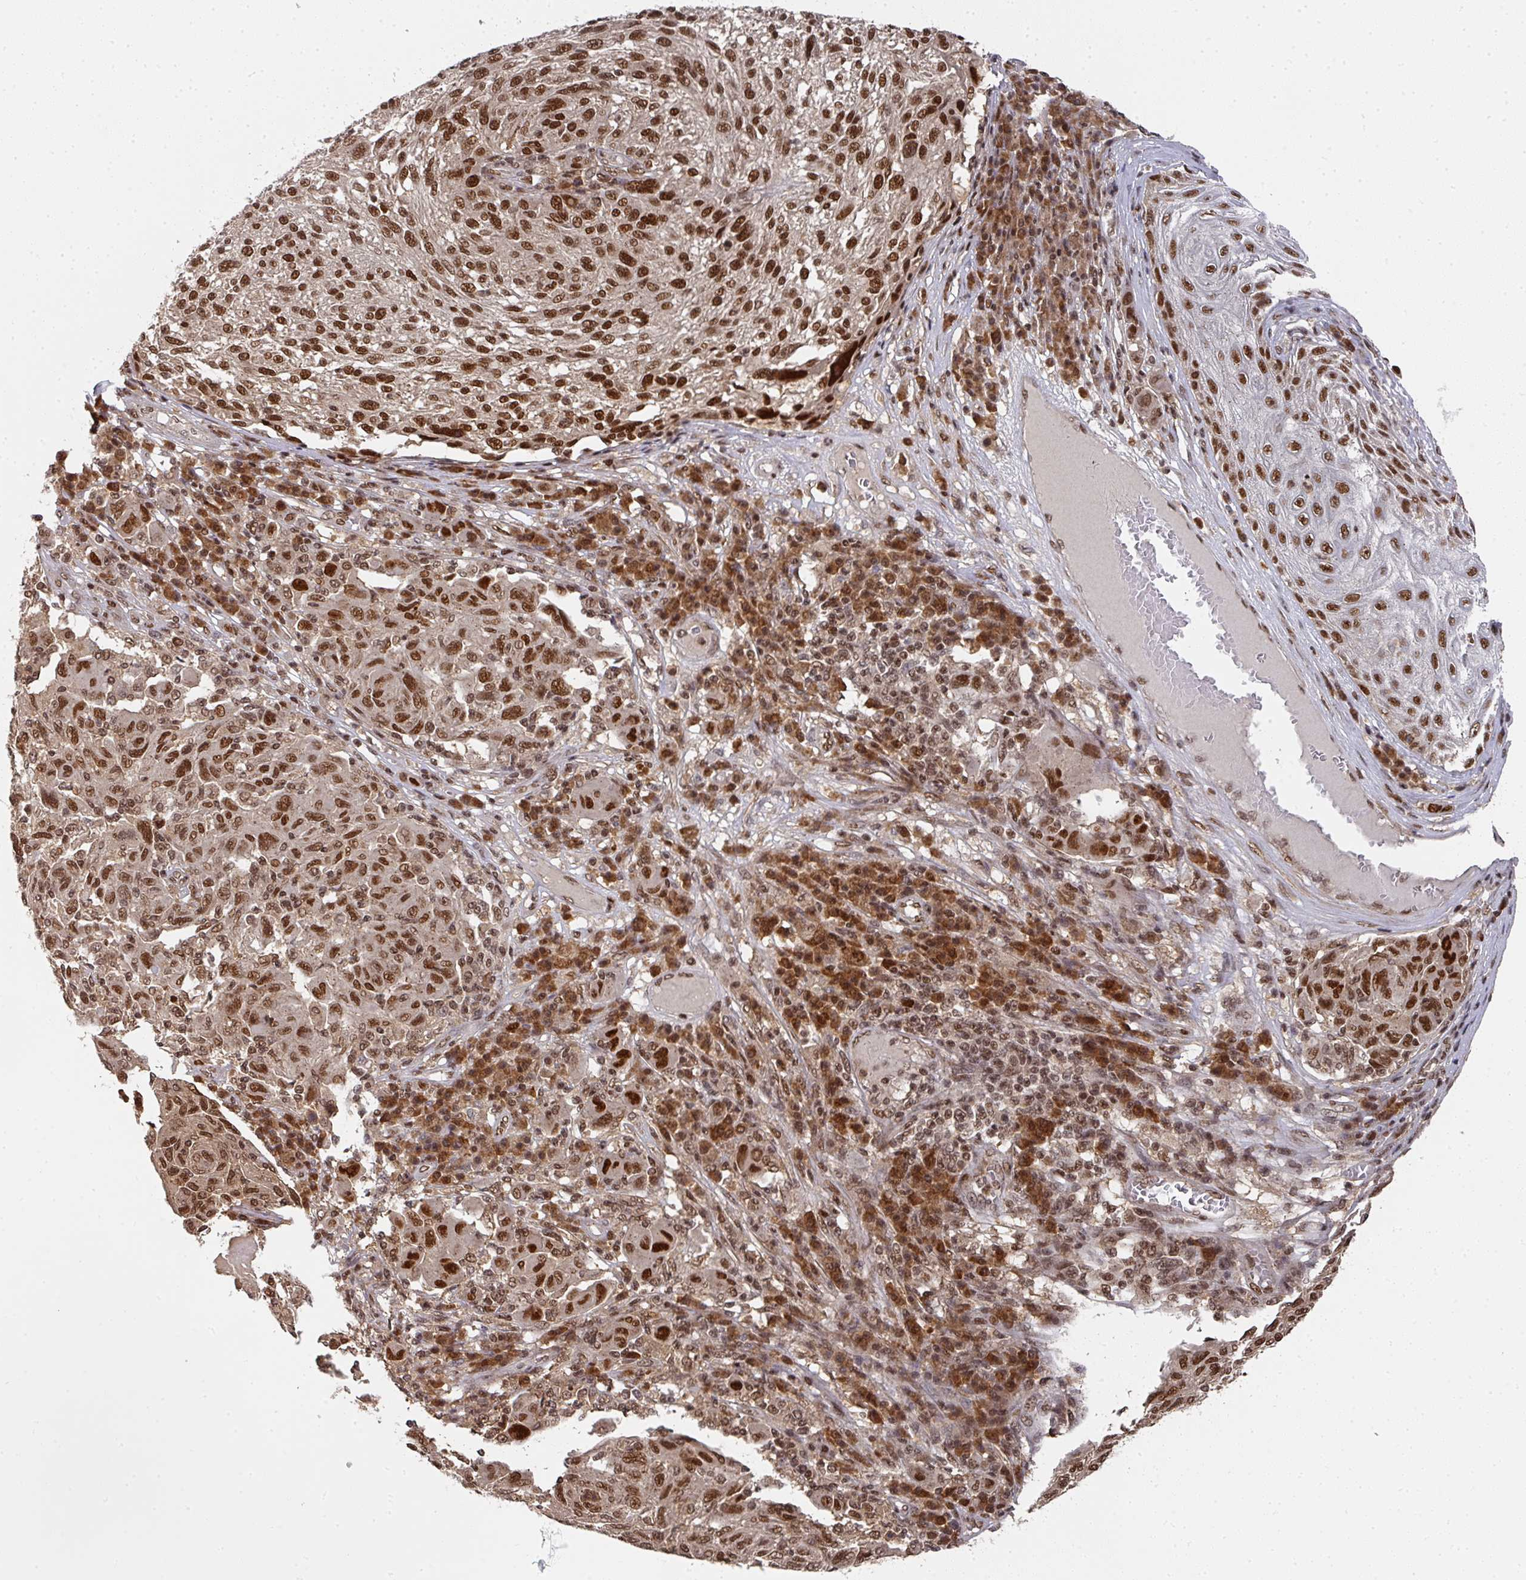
{"staining": {"intensity": "strong", "quantity": ">75%", "location": "nuclear"}, "tissue": "melanoma", "cell_type": "Tumor cells", "image_type": "cancer", "snomed": [{"axis": "morphology", "description": "Malignant melanoma, NOS"}, {"axis": "topography", "description": "Skin"}], "caption": "This is an image of immunohistochemistry (IHC) staining of melanoma, which shows strong staining in the nuclear of tumor cells.", "gene": "DIDO1", "patient": {"sex": "male", "age": 53}}